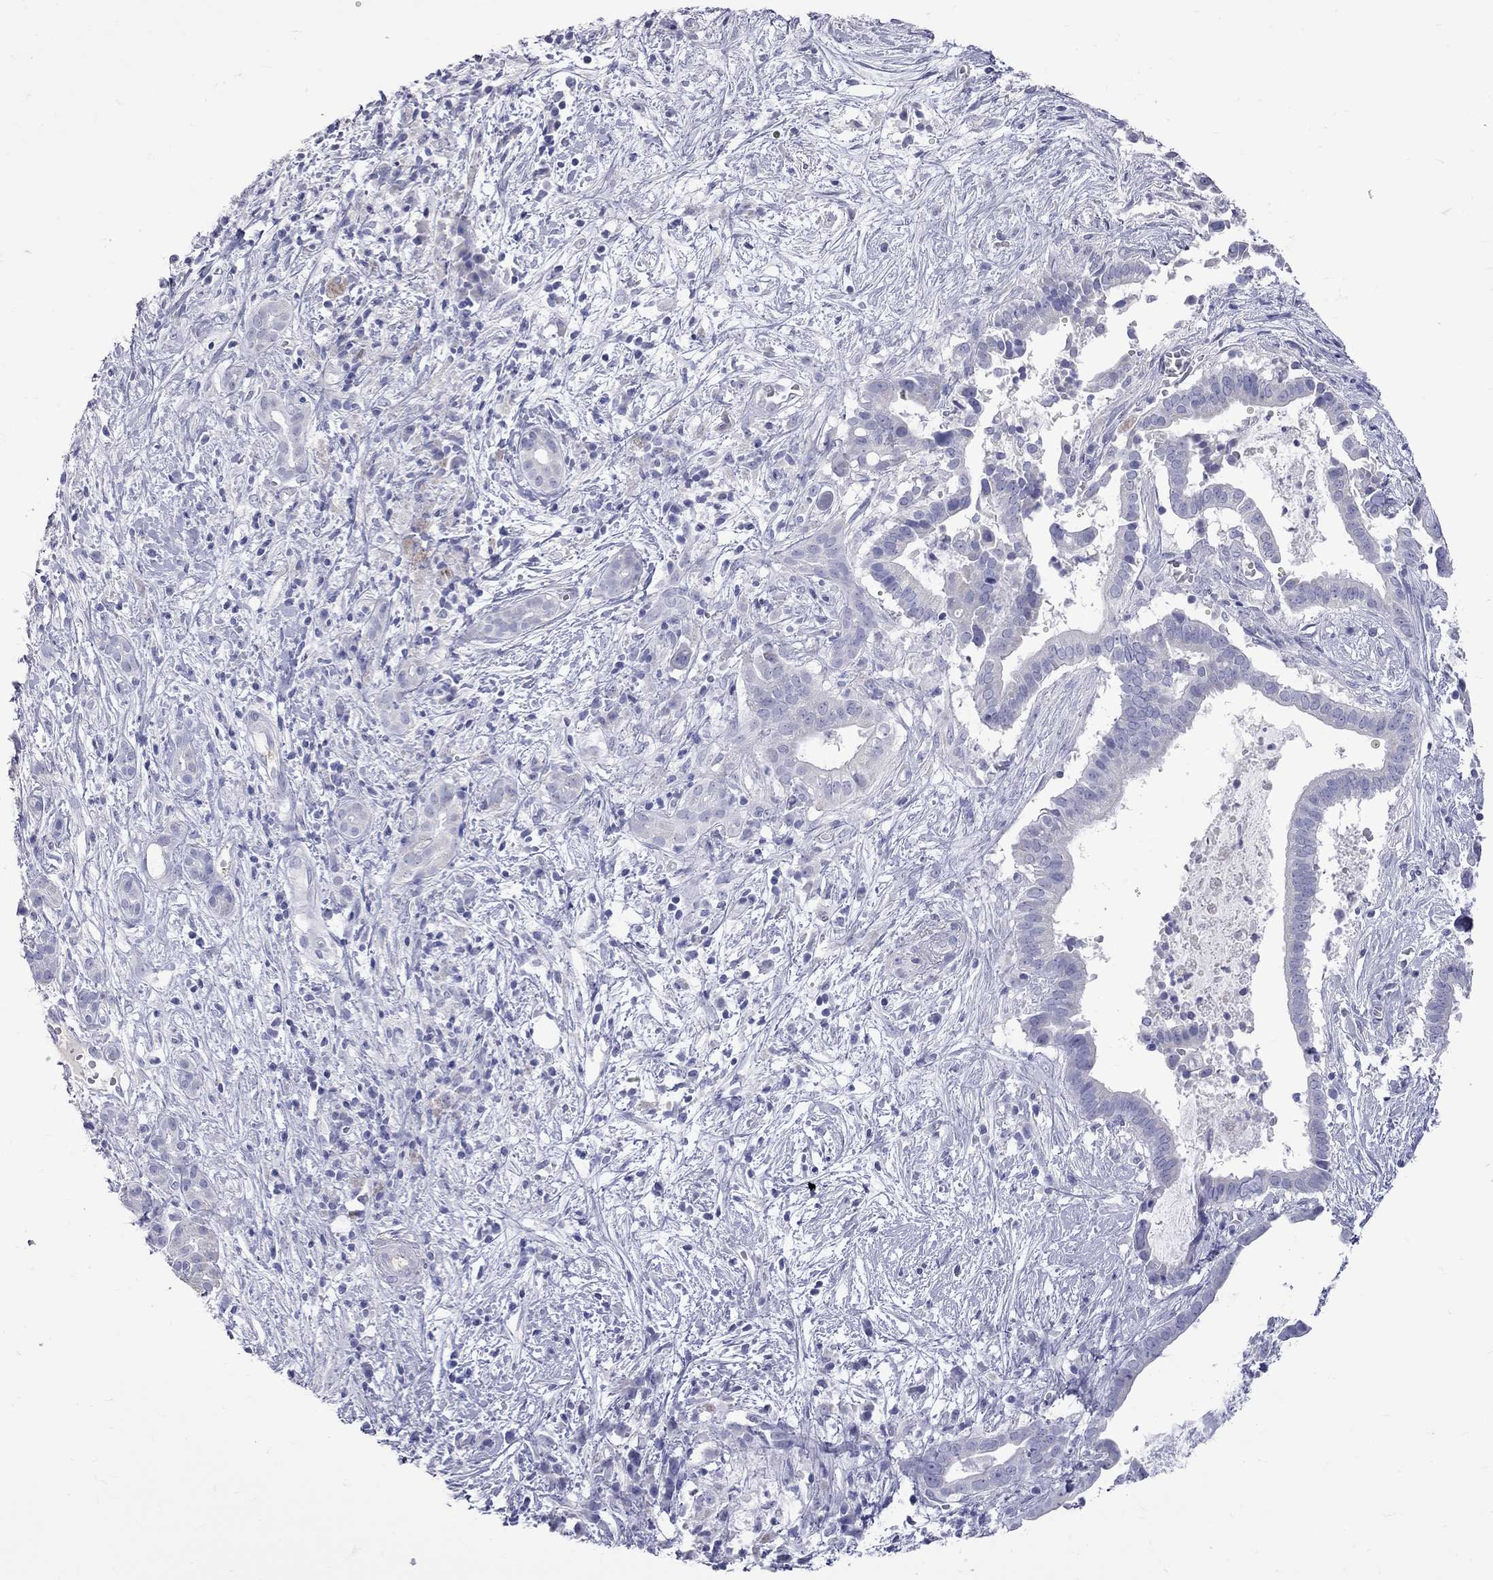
{"staining": {"intensity": "negative", "quantity": "none", "location": "none"}, "tissue": "pancreatic cancer", "cell_type": "Tumor cells", "image_type": "cancer", "snomed": [{"axis": "morphology", "description": "Adenocarcinoma, NOS"}, {"axis": "topography", "description": "Pancreas"}], "caption": "Micrograph shows no significant protein staining in tumor cells of pancreatic cancer (adenocarcinoma).", "gene": "KCND2", "patient": {"sex": "male", "age": 61}}